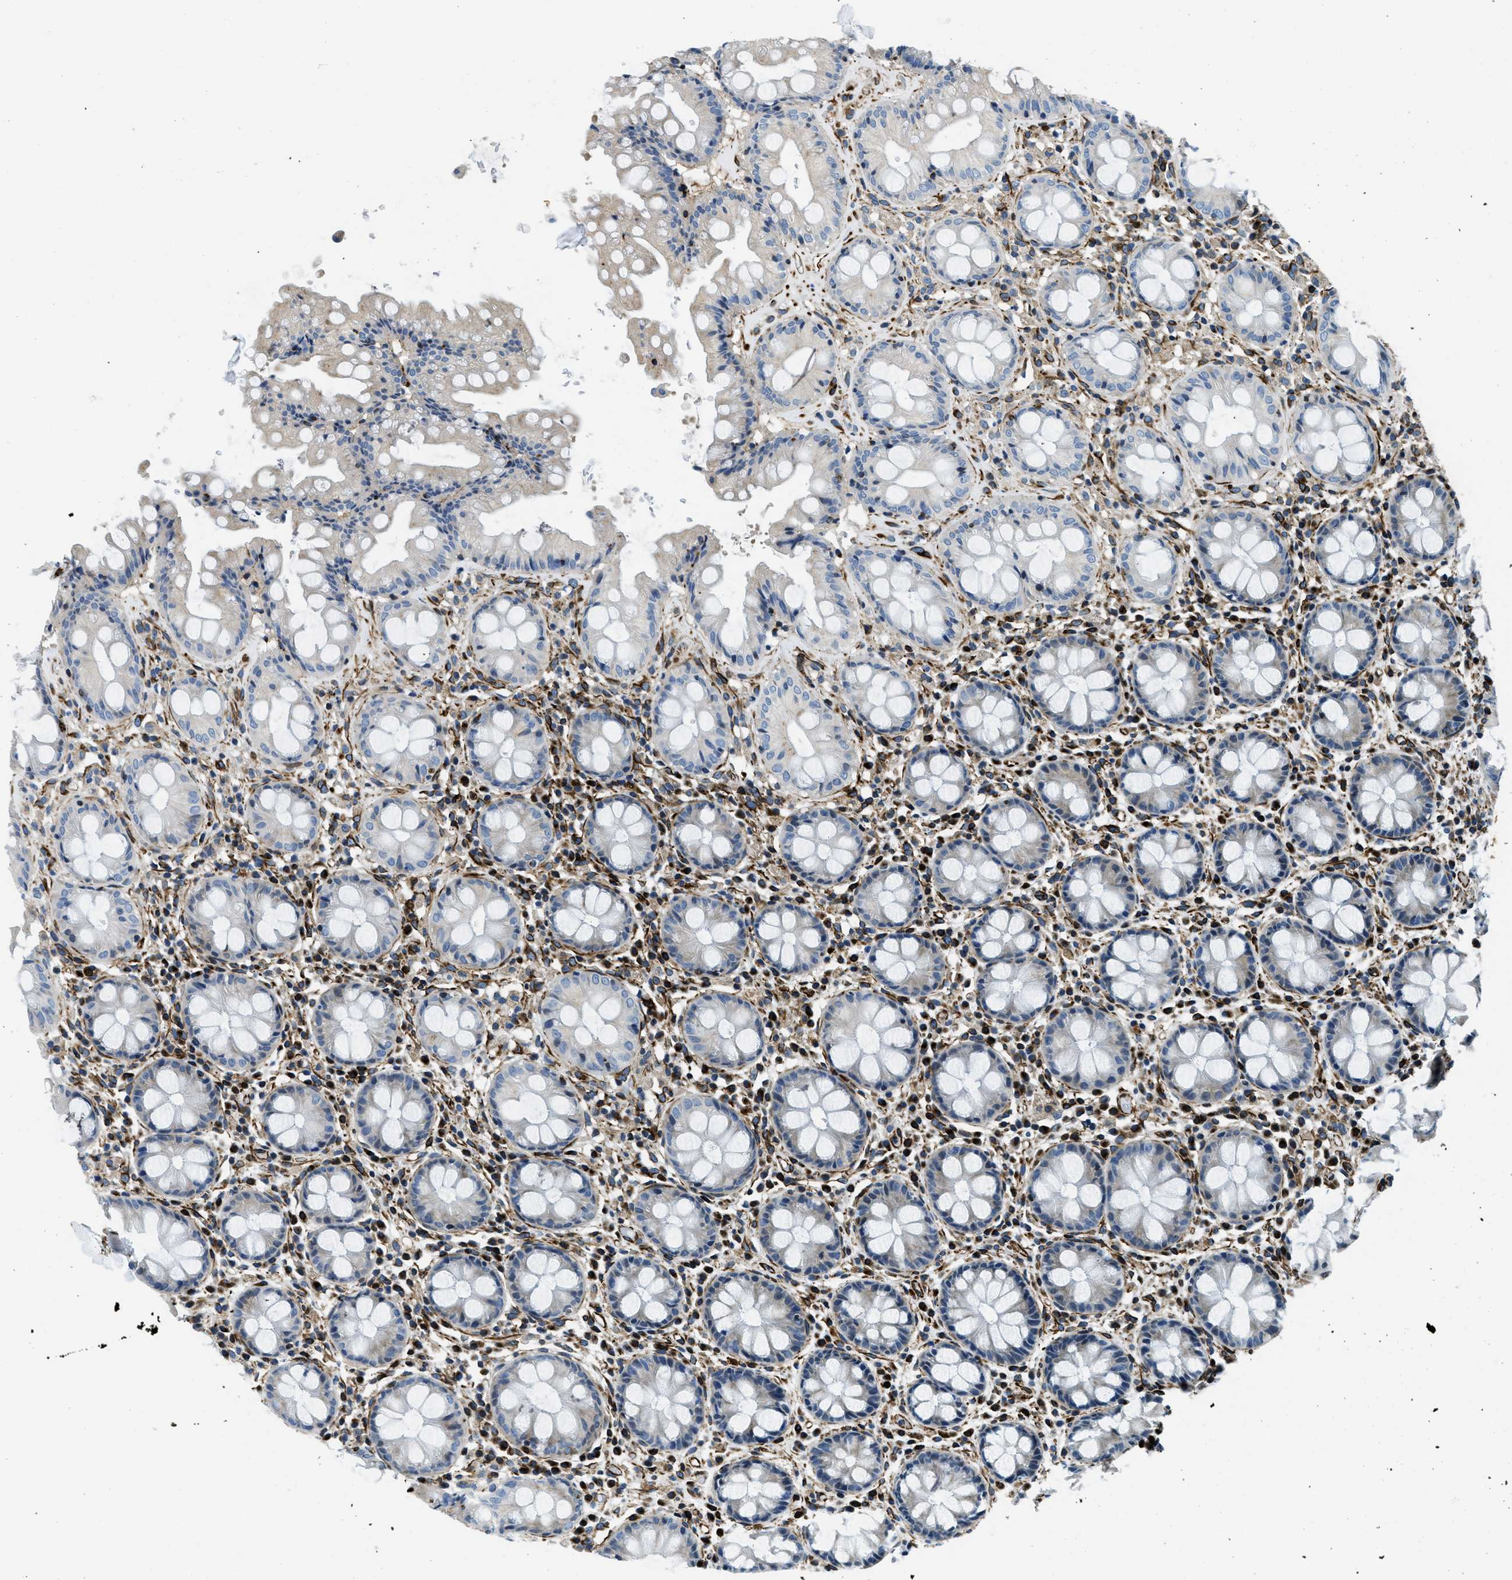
{"staining": {"intensity": "negative", "quantity": "none", "location": "none"}, "tissue": "rectum", "cell_type": "Glandular cells", "image_type": "normal", "snomed": [{"axis": "morphology", "description": "Normal tissue, NOS"}, {"axis": "topography", "description": "Rectum"}], "caption": "Histopathology image shows no protein positivity in glandular cells of unremarkable rectum.", "gene": "GNS", "patient": {"sex": "male", "age": 64}}